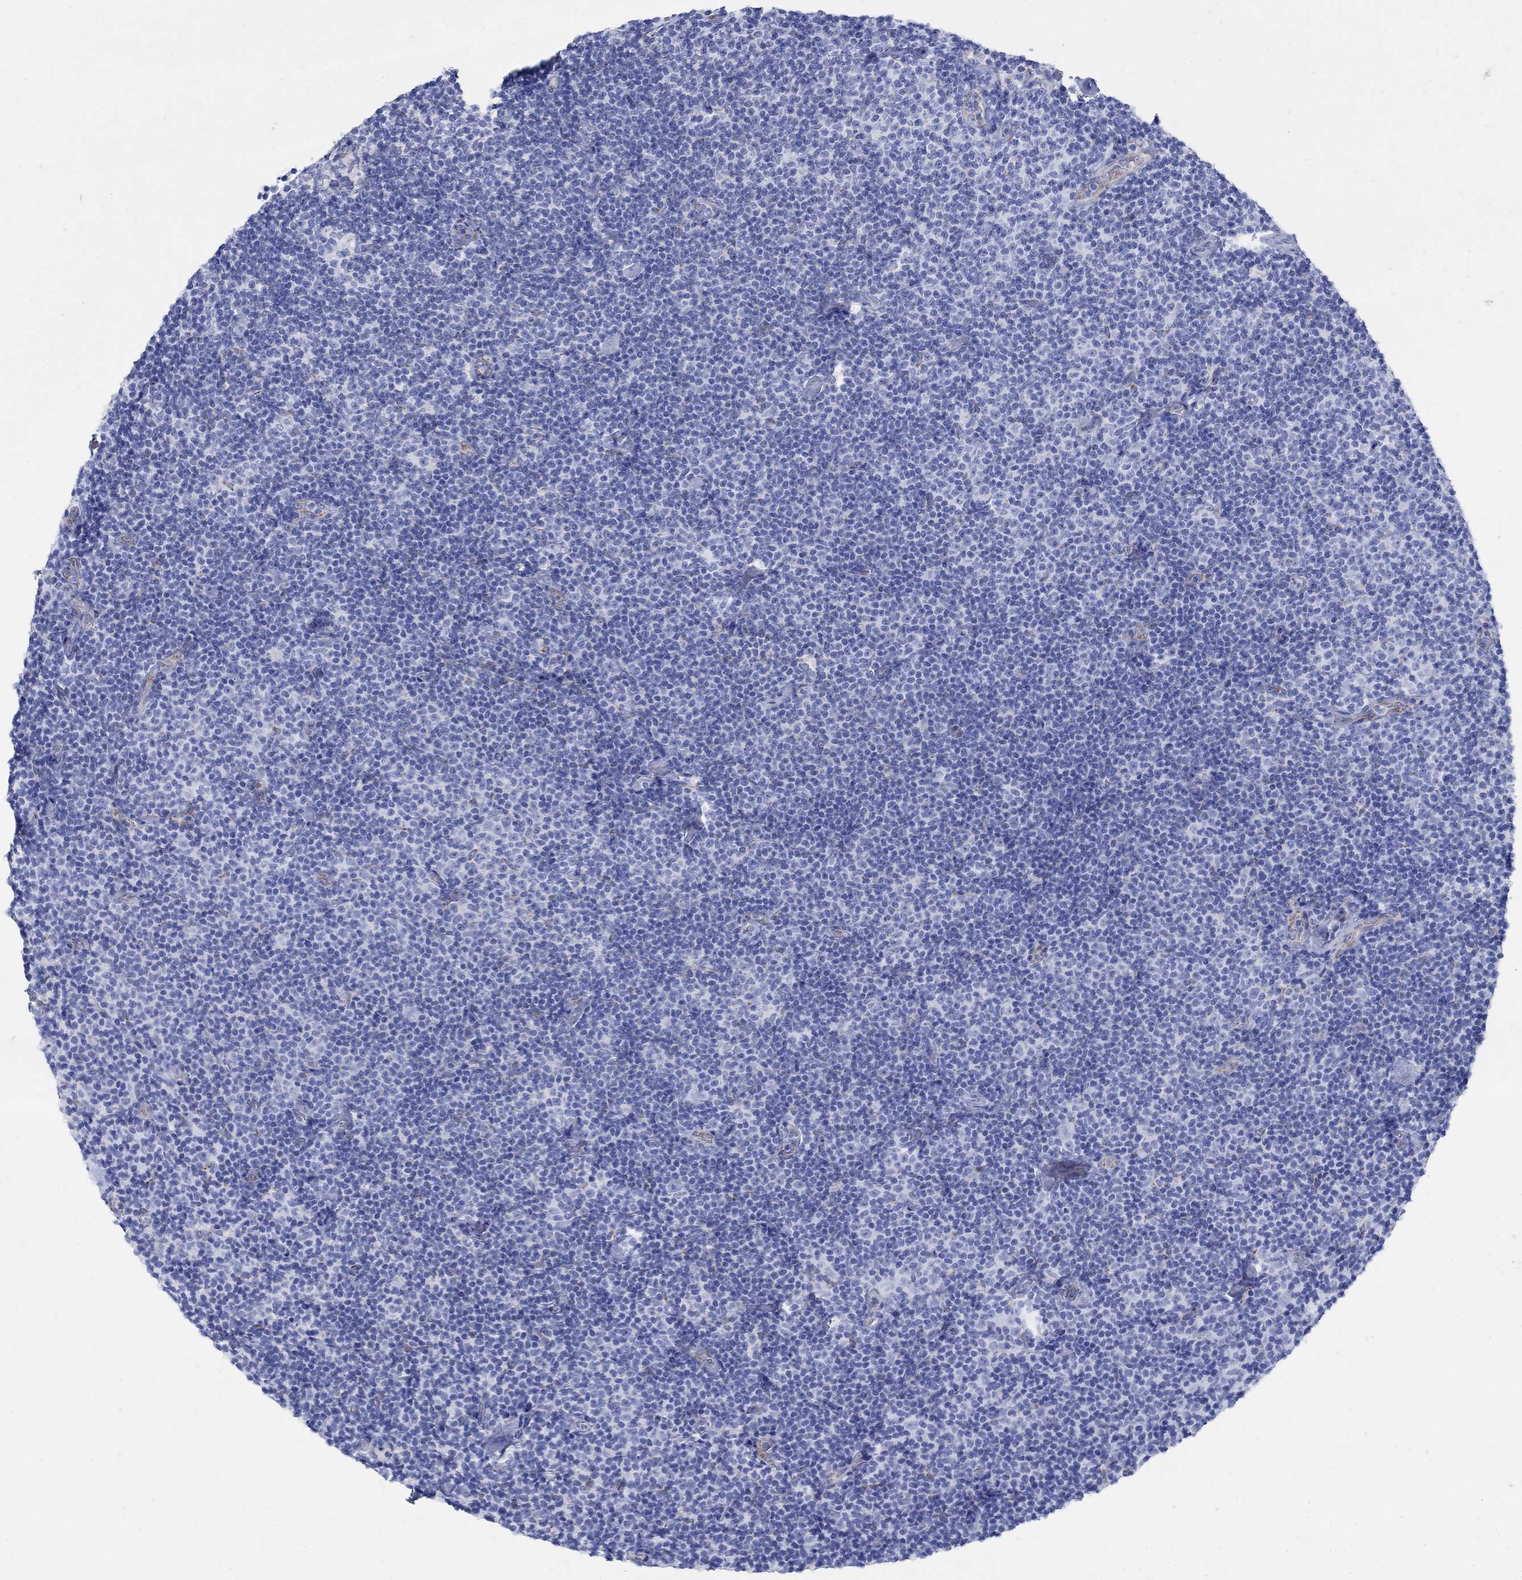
{"staining": {"intensity": "negative", "quantity": "none", "location": "none"}, "tissue": "lymphoma", "cell_type": "Tumor cells", "image_type": "cancer", "snomed": [{"axis": "morphology", "description": "Malignant lymphoma, non-Hodgkin's type, Low grade"}, {"axis": "topography", "description": "Lymph node"}], "caption": "Immunohistochemistry (IHC) image of neoplastic tissue: lymphoma stained with DAB (3,3'-diaminobenzidine) exhibits no significant protein staining in tumor cells.", "gene": "ZDHHC14", "patient": {"sex": "male", "age": 81}}